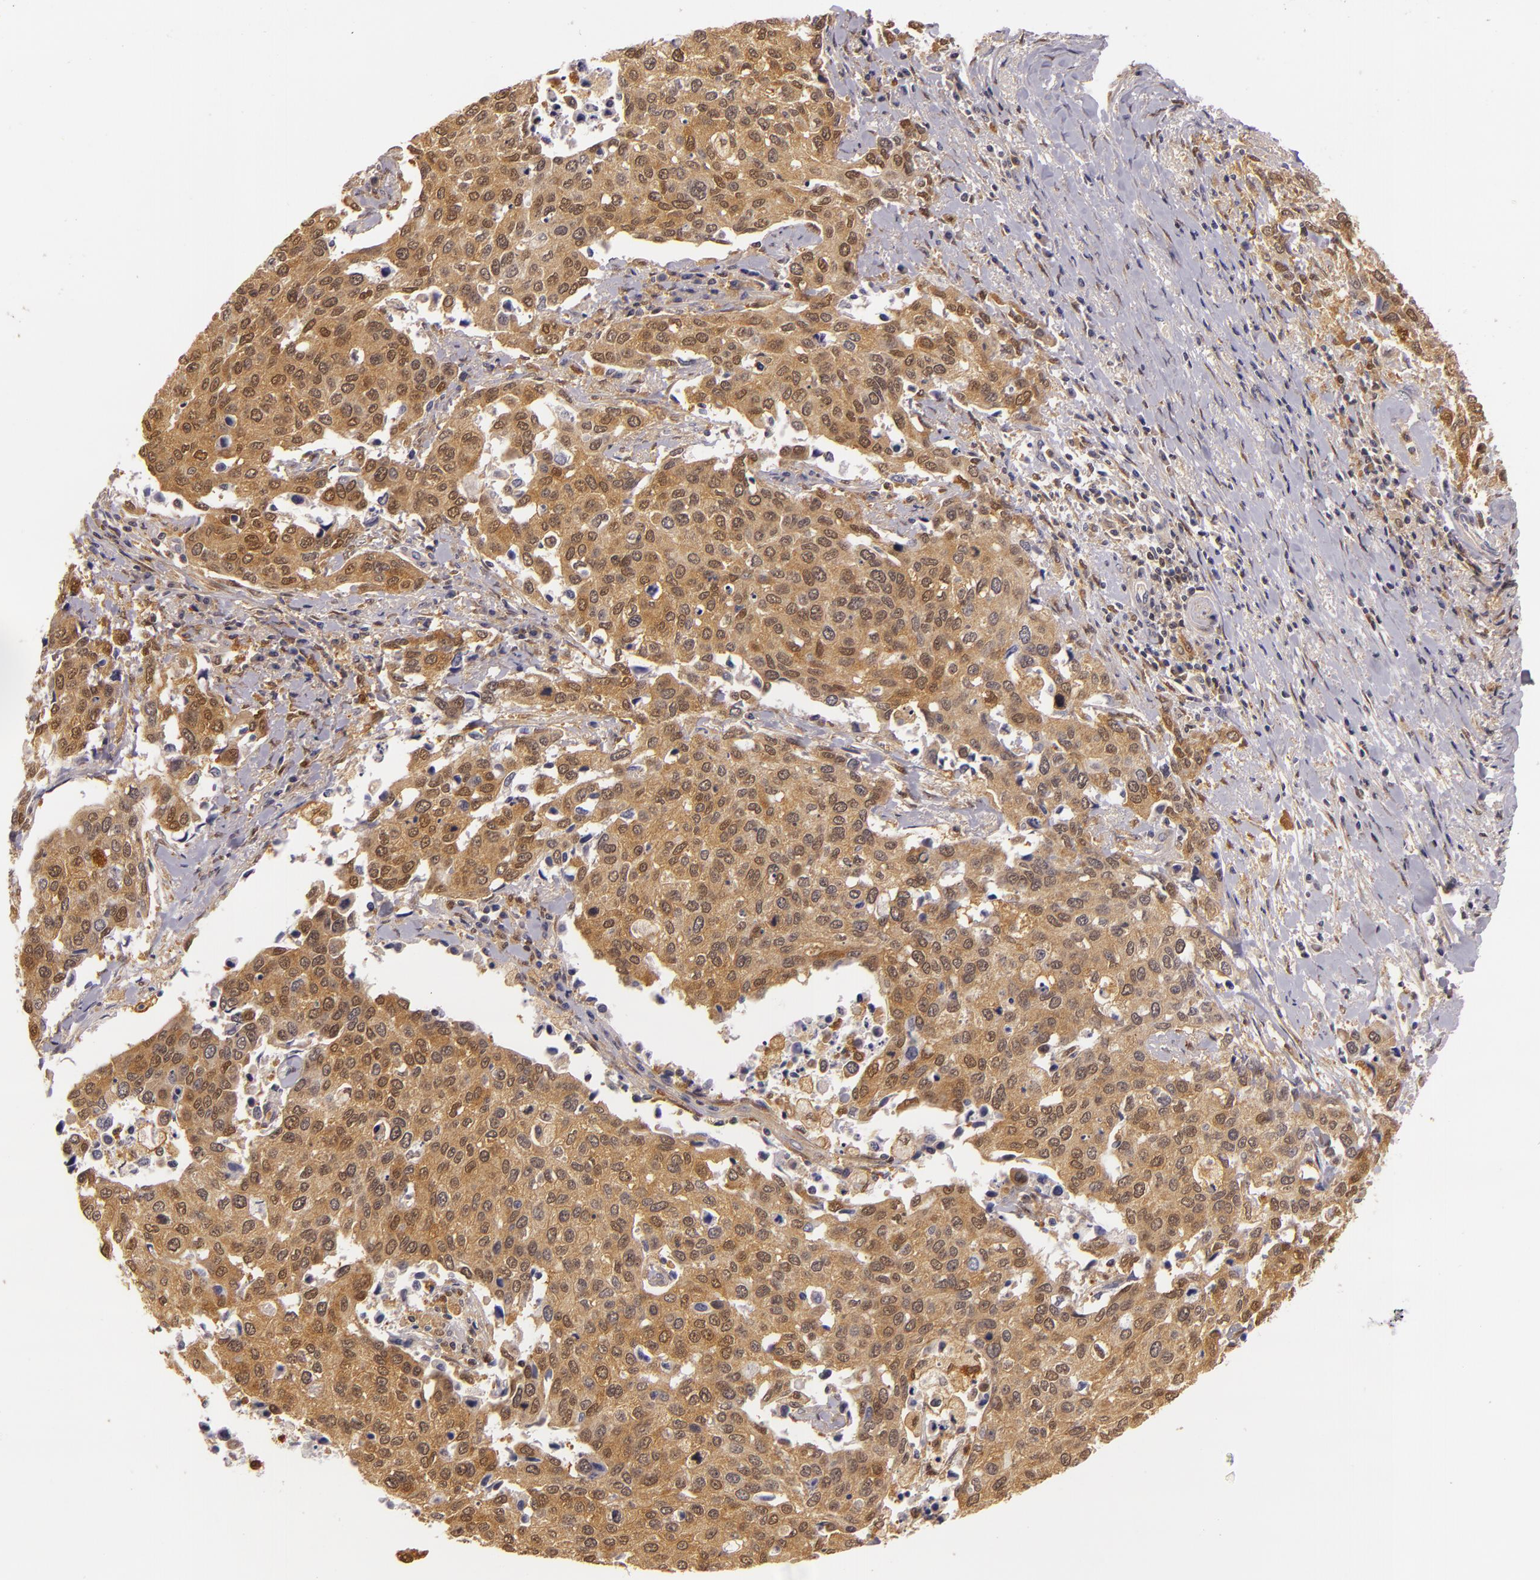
{"staining": {"intensity": "strong", "quantity": ">75%", "location": "cytoplasmic/membranous"}, "tissue": "cervical cancer", "cell_type": "Tumor cells", "image_type": "cancer", "snomed": [{"axis": "morphology", "description": "Squamous cell carcinoma, NOS"}, {"axis": "topography", "description": "Cervix"}], "caption": "Immunohistochemical staining of human cervical cancer (squamous cell carcinoma) displays strong cytoplasmic/membranous protein staining in approximately >75% of tumor cells.", "gene": "TOM1", "patient": {"sex": "female", "age": 54}}